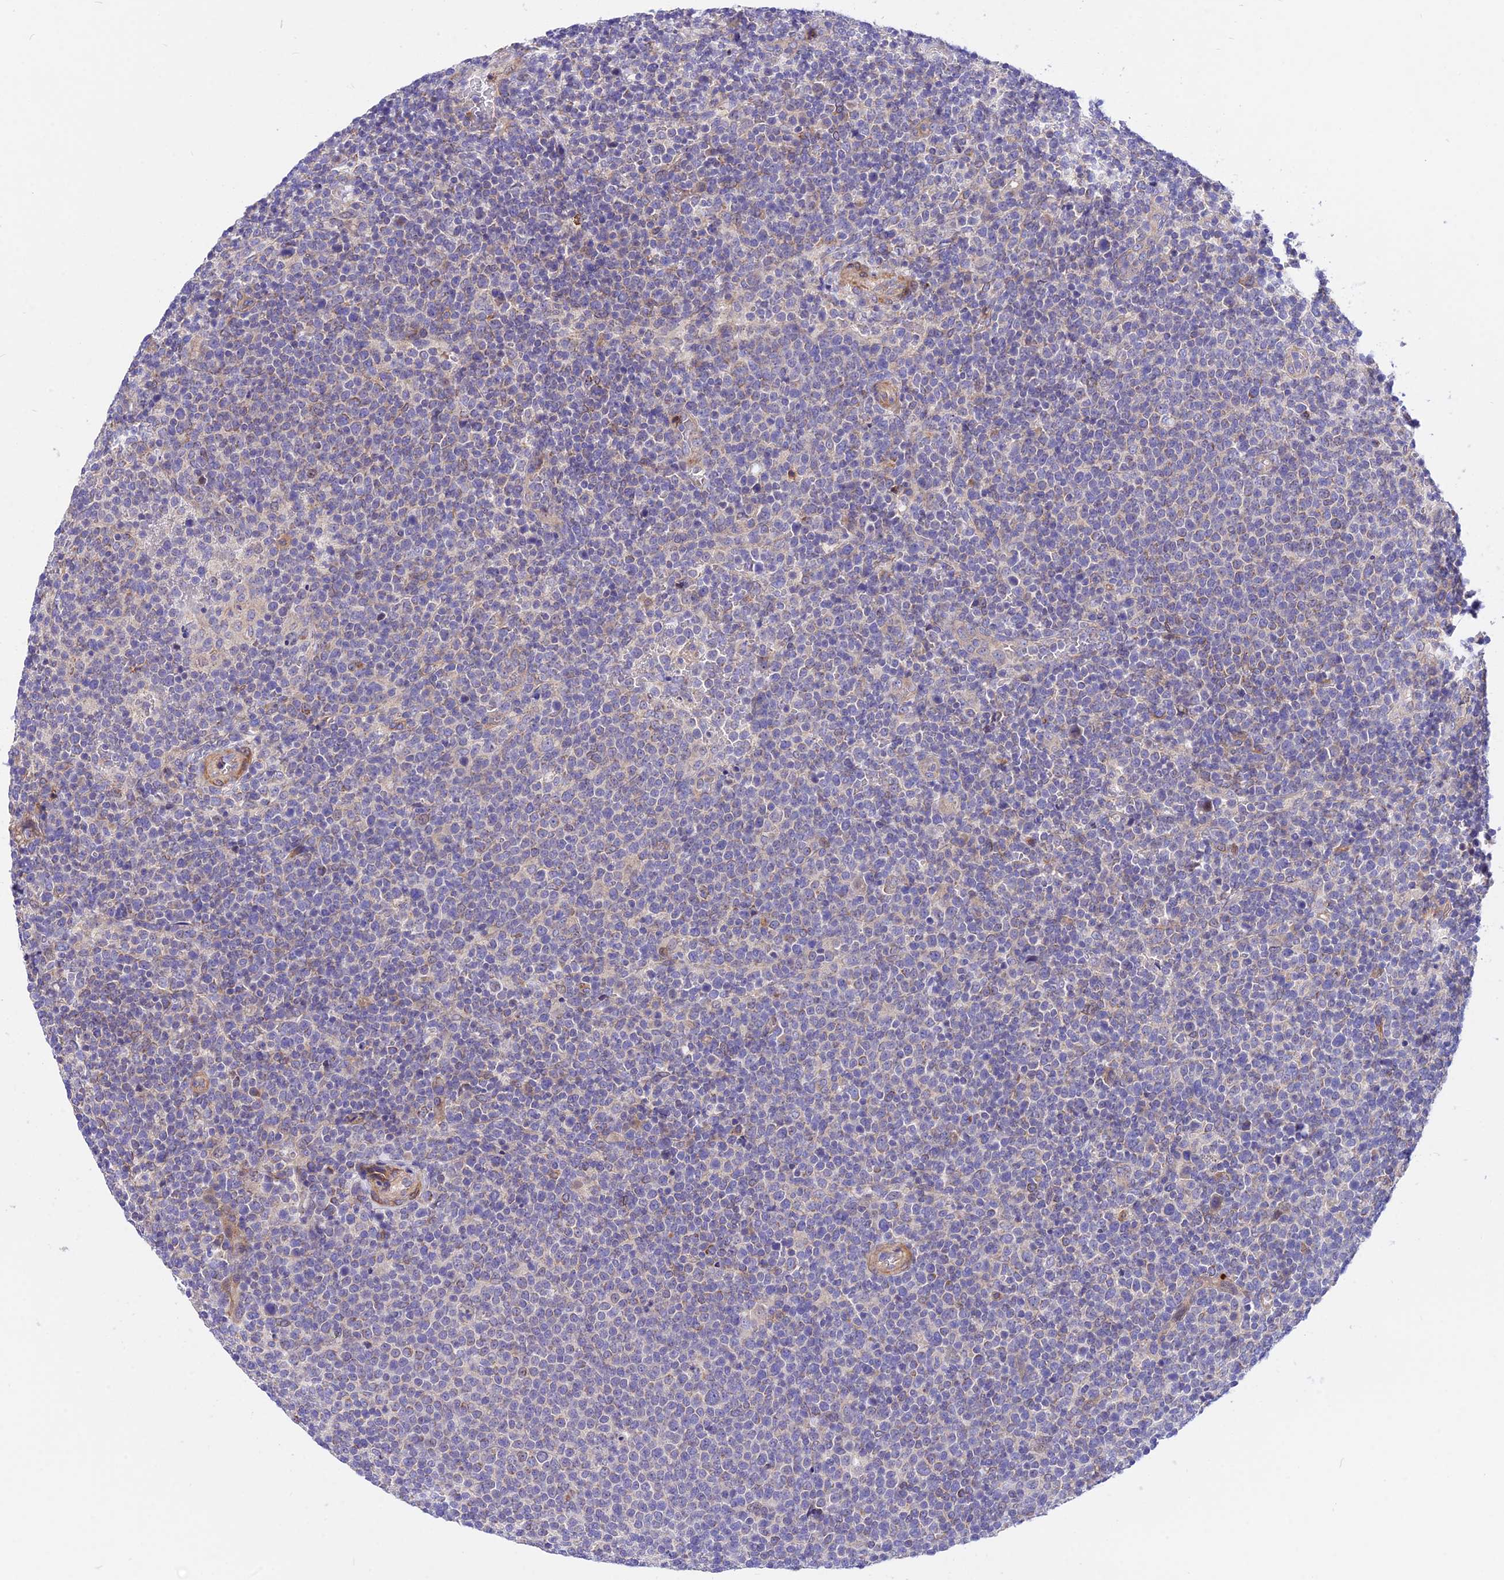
{"staining": {"intensity": "negative", "quantity": "none", "location": "none"}, "tissue": "lymphoma", "cell_type": "Tumor cells", "image_type": "cancer", "snomed": [{"axis": "morphology", "description": "Malignant lymphoma, non-Hodgkin's type, High grade"}, {"axis": "topography", "description": "Lymph node"}], "caption": "A photomicrograph of human high-grade malignant lymphoma, non-Hodgkin's type is negative for staining in tumor cells.", "gene": "TRIM43B", "patient": {"sex": "male", "age": 61}}